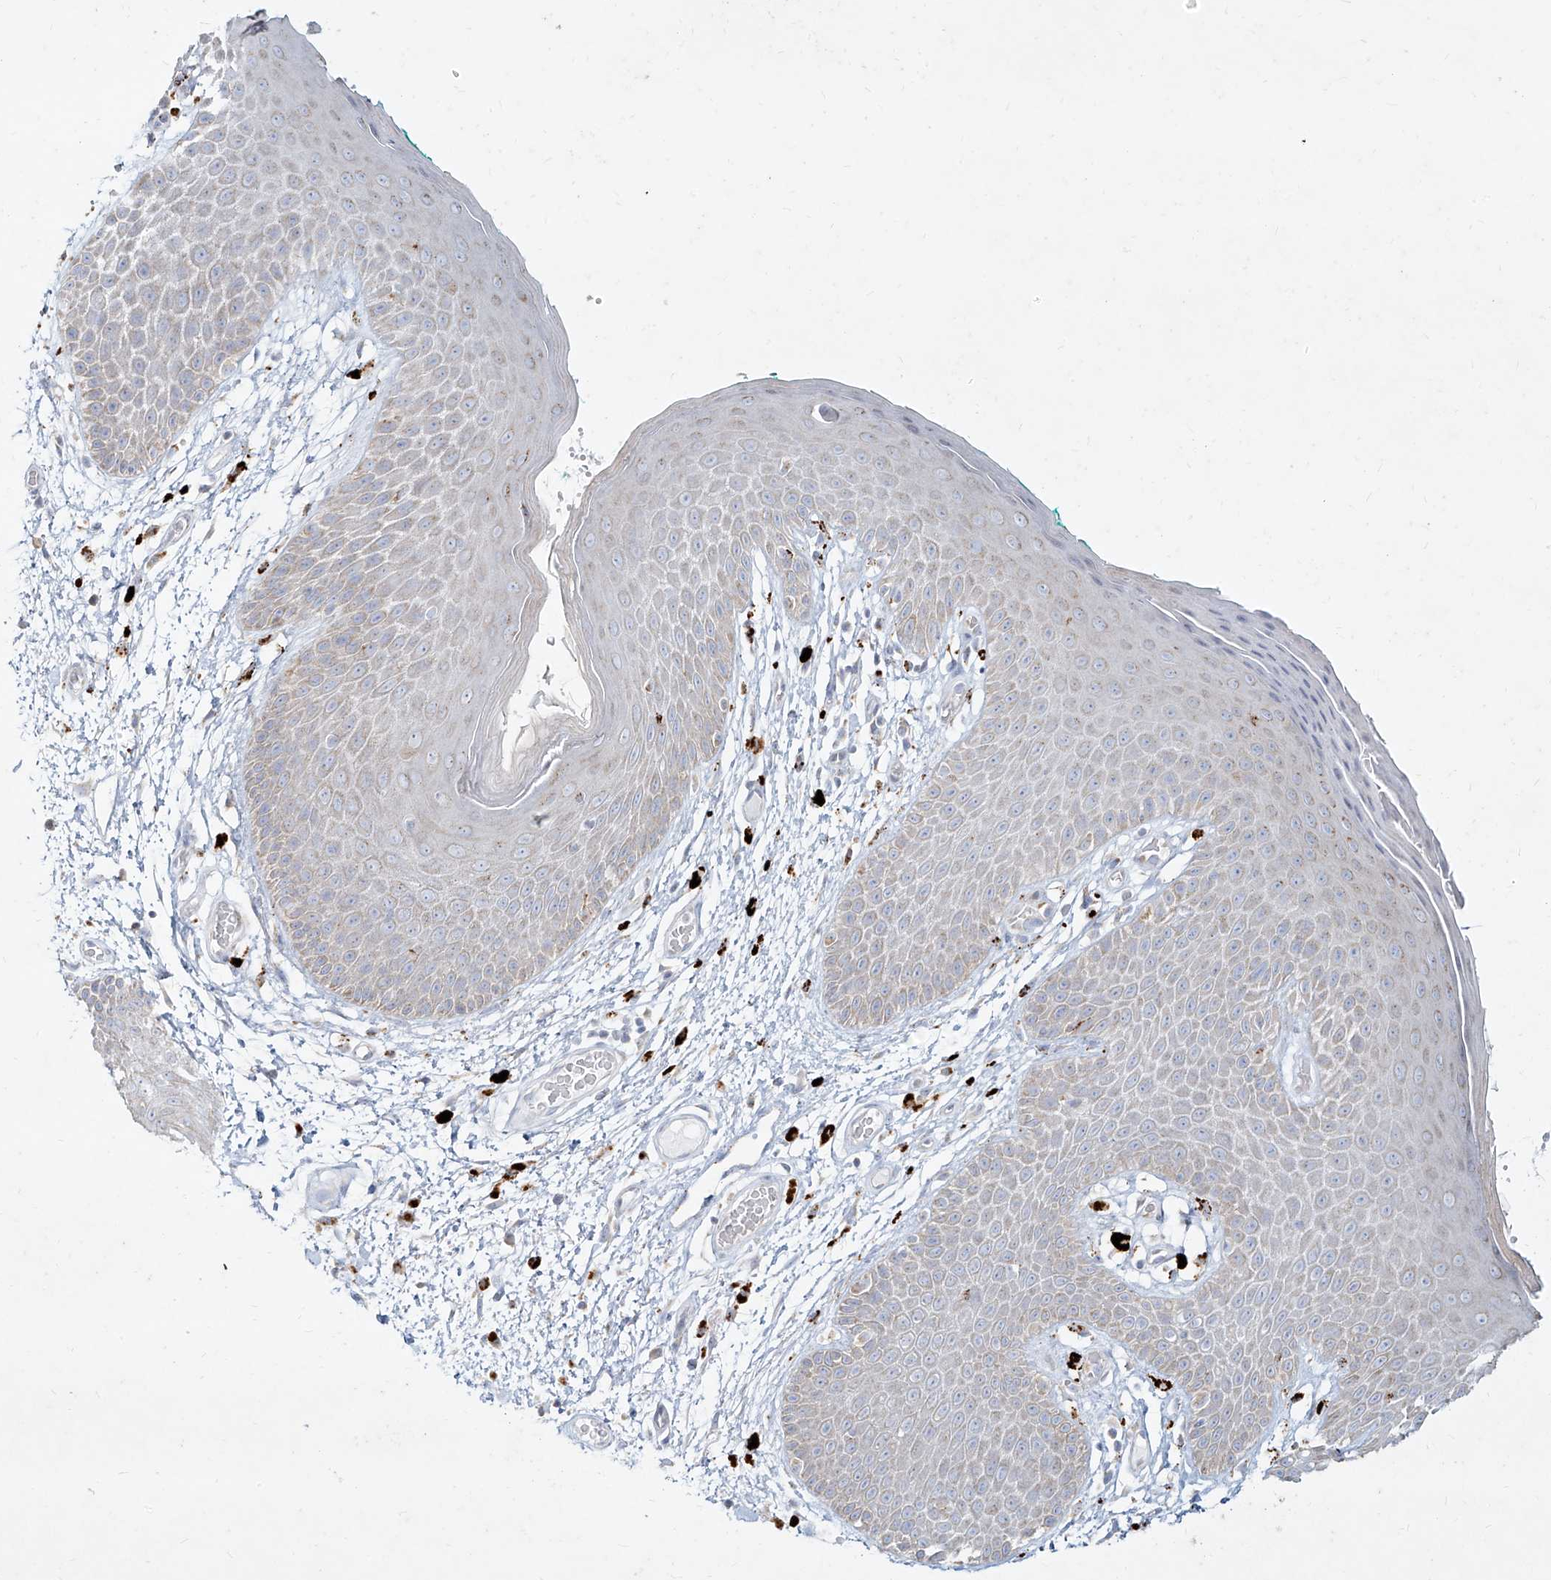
{"staining": {"intensity": "weak", "quantity": "<25%", "location": "cytoplasmic/membranous"}, "tissue": "skin", "cell_type": "Epidermal cells", "image_type": "normal", "snomed": [{"axis": "morphology", "description": "Normal tissue, NOS"}, {"axis": "topography", "description": "Anal"}], "caption": "DAB immunohistochemical staining of normal skin reveals no significant expression in epidermal cells.", "gene": "MTX2", "patient": {"sex": "male", "age": 74}}